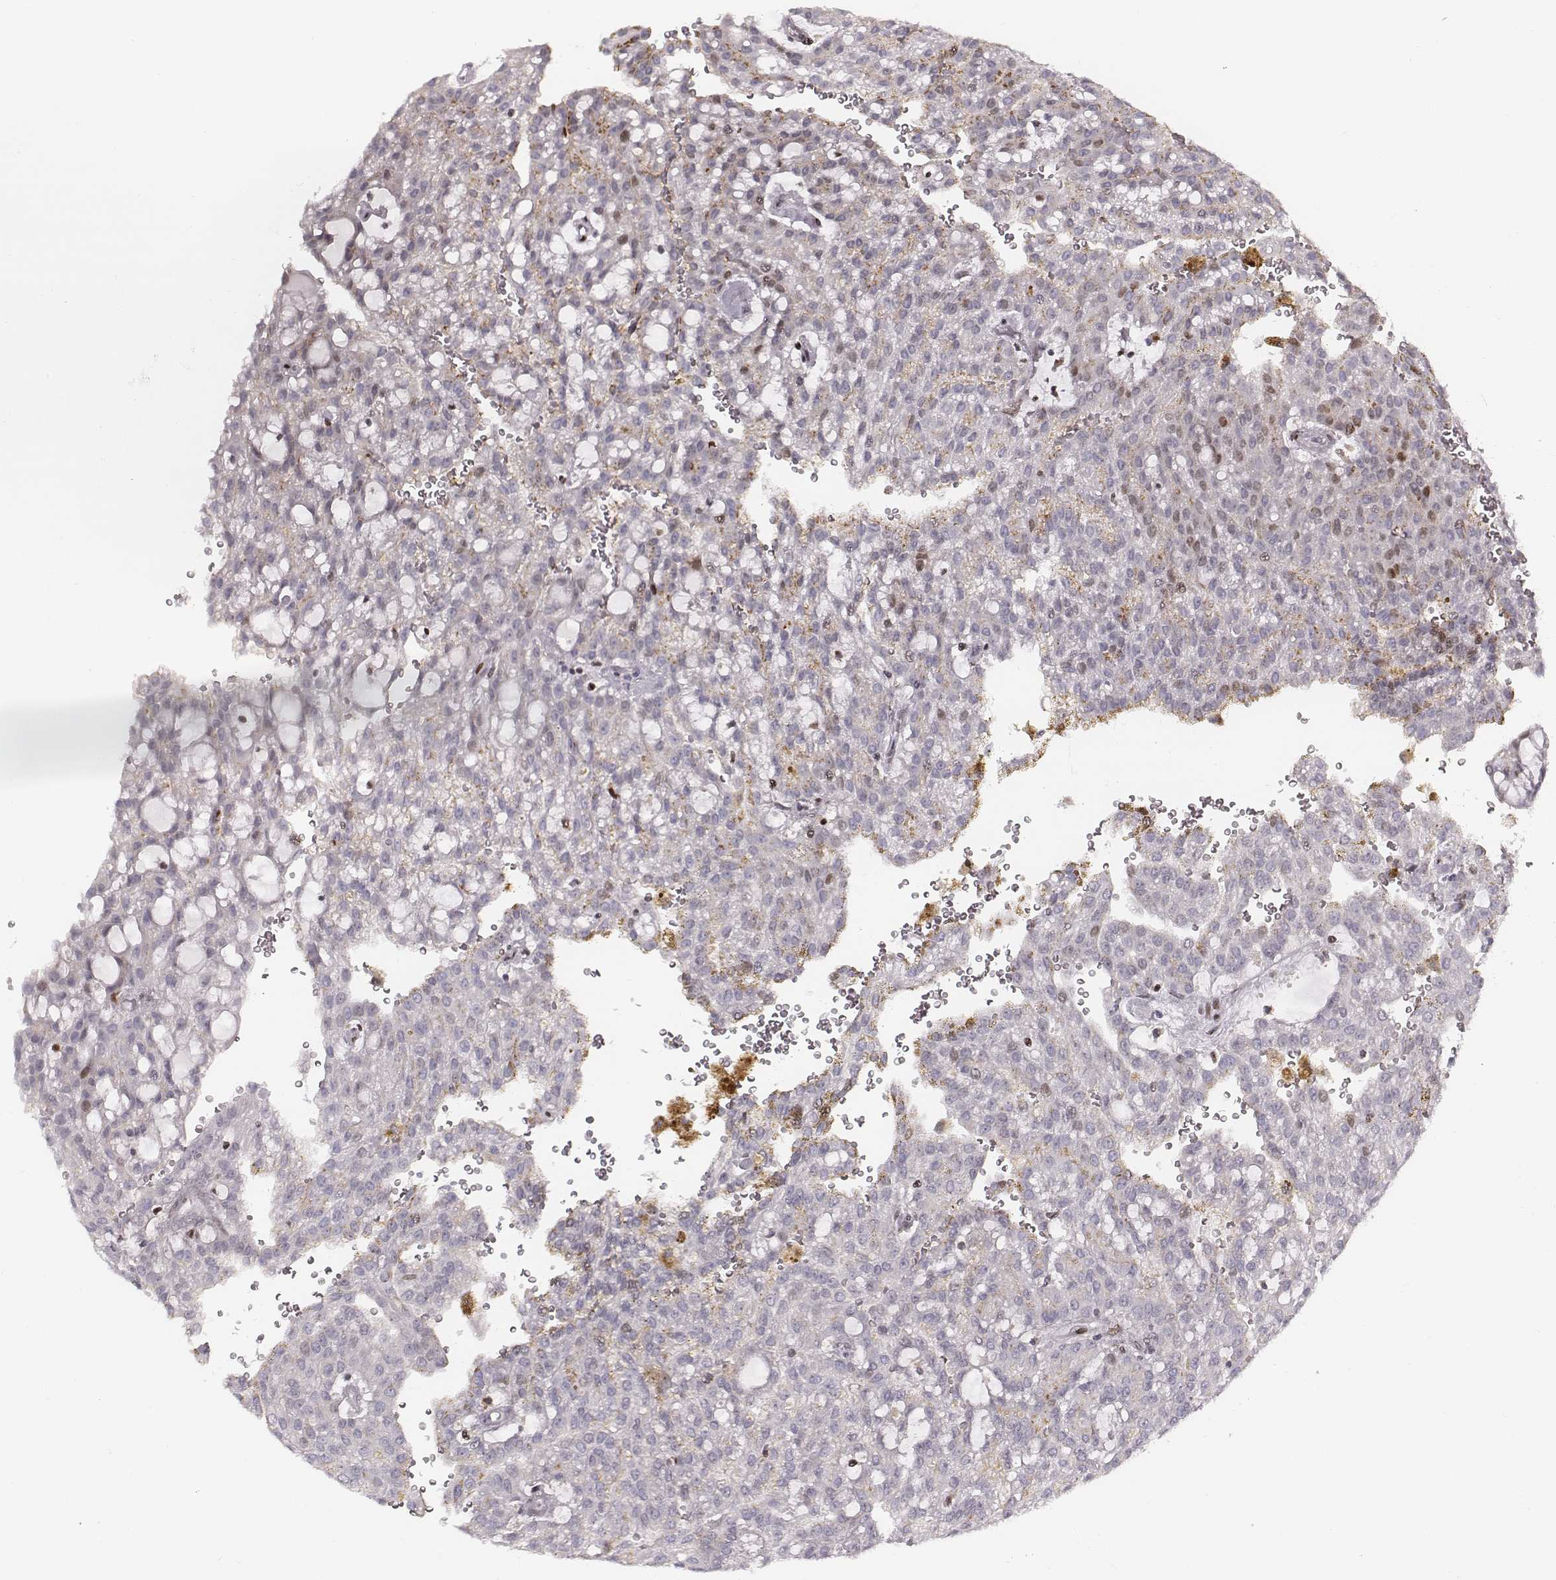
{"staining": {"intensity": "negative", "quantity": "none", "location": "none"}, "tissue": "renal cancer", "cell_type": "Tumor cells", "image_type": "cancer", "snomed": [{"axis": "morphology", "description": "Adenocarcinoma, NOS"}, {"axis": "topography", "description": "Kidney"}], "caption": "DAB immunohistochemical staining of human renal cancer exhibits no significant positivity in tumor cells.", "gene": "NDC1", "patient": {"sex": "male", "age": 63}}